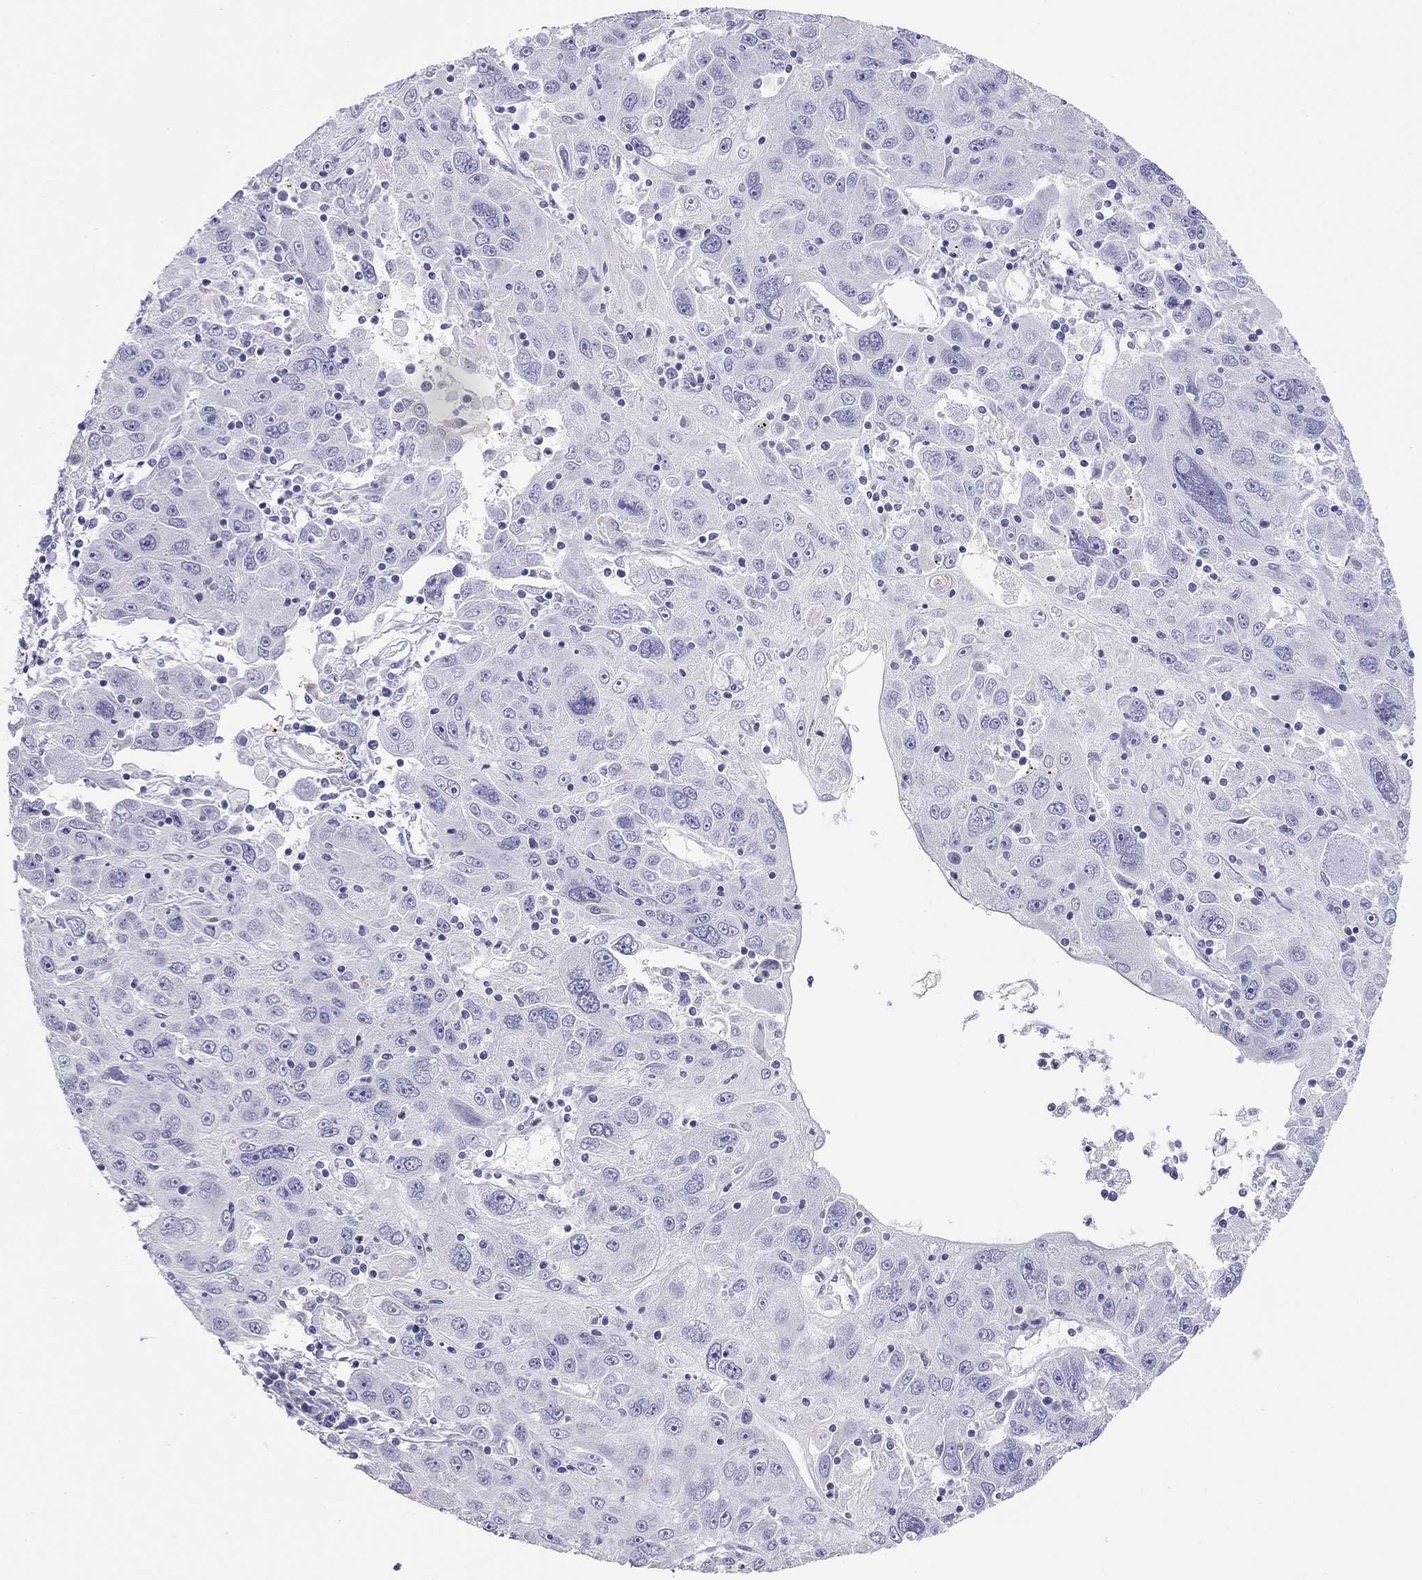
{"staining": {"intensity": "negative", "quantity": "none", "location": "none"}, "tissue": "stomach cancer", "cell_type": "Tumor cells", "image_type": "cancer", "snomed": [{"axis": "morphology", "description": "Adenocarcinoma, NOS"}, {"axis": "topography", "description": "Stomach"}], "caption": "A high-resolution image shows immunohistochemistry staining of stomach cancer (adenocarcinoma), which reveals no significant staining in tumor cells.", "gene": "SLC46A2", "patient": {"sex": "male", "age": 56}}